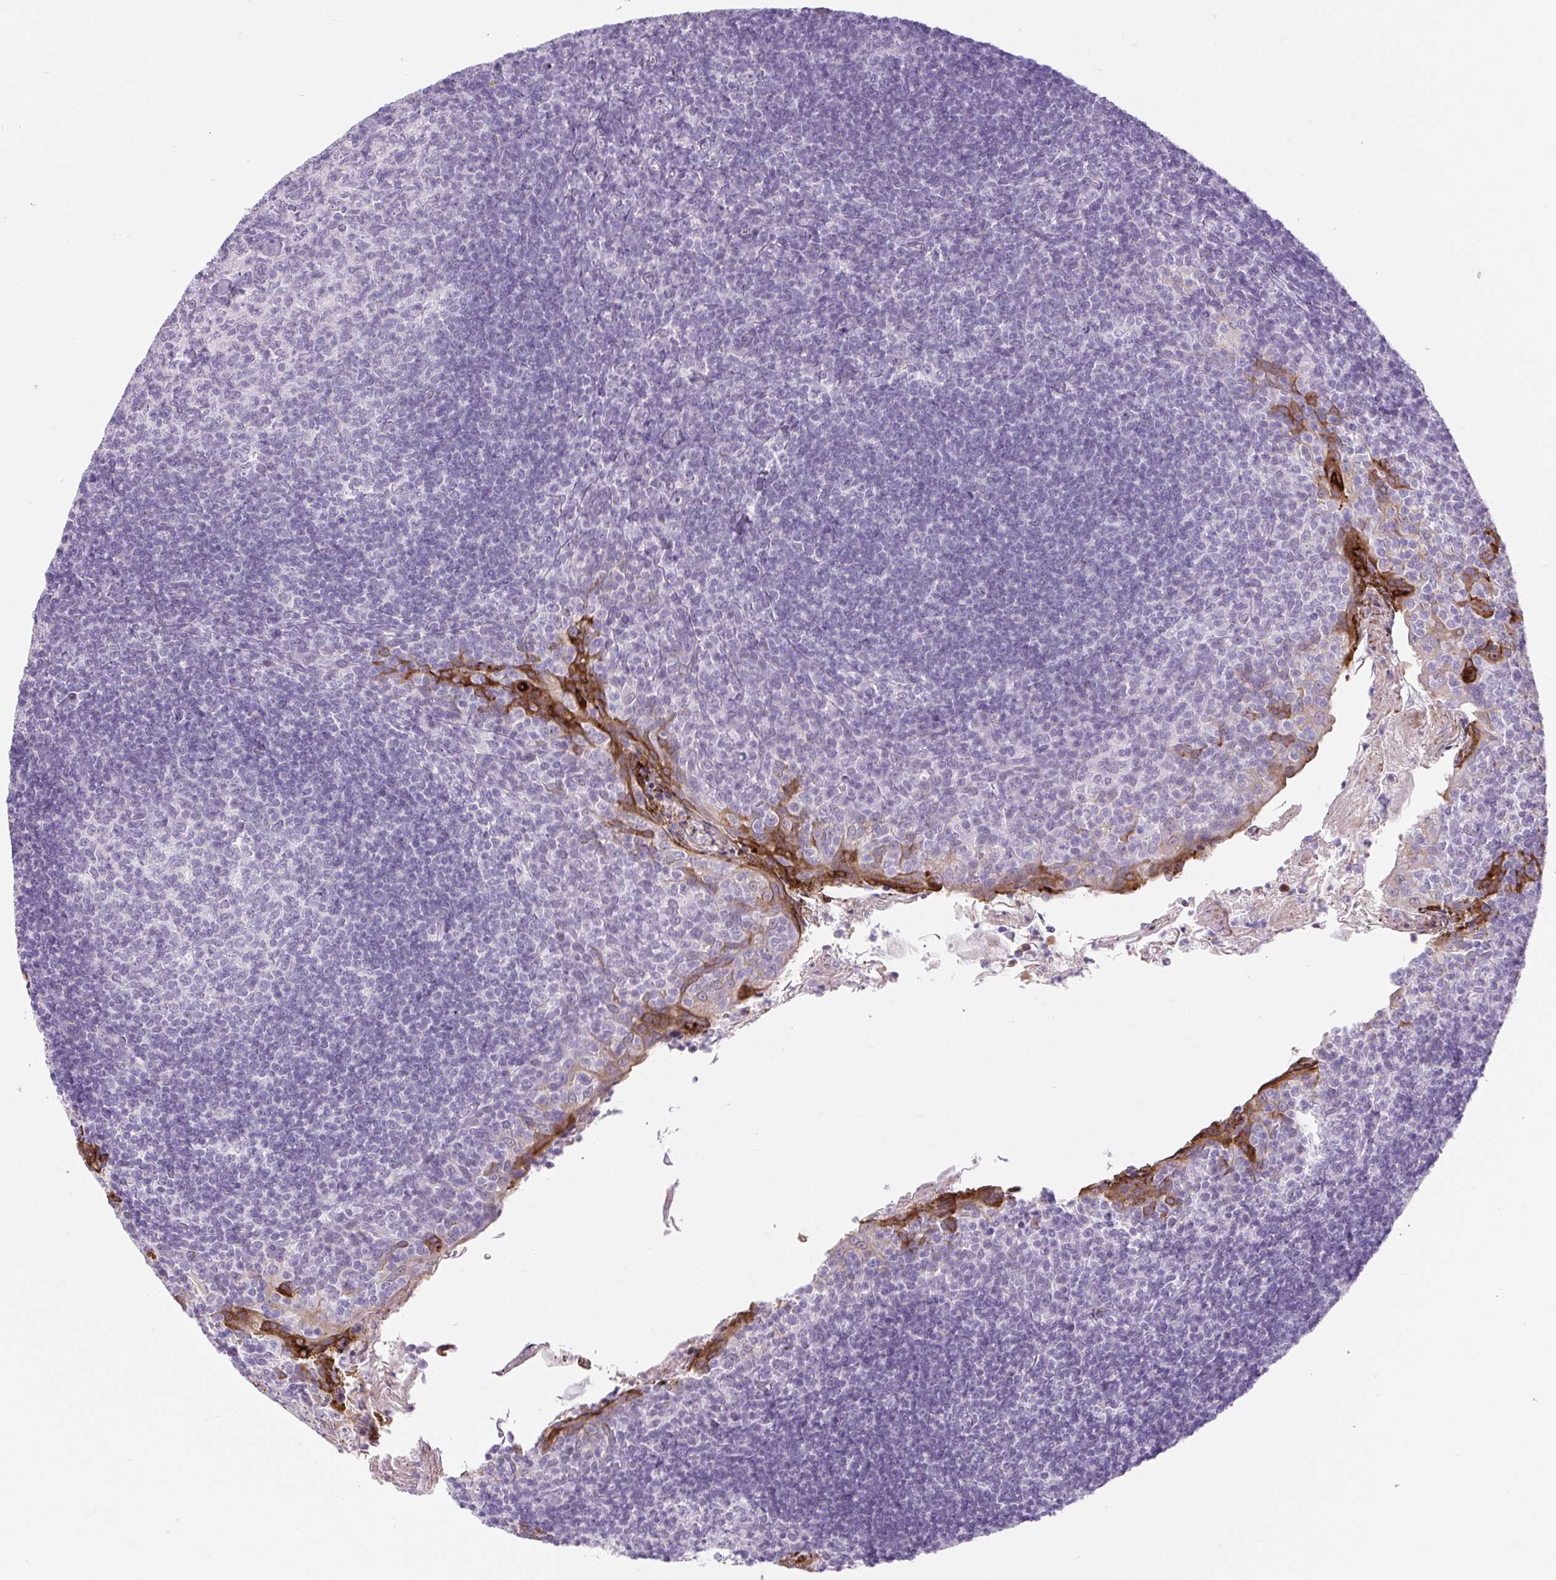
{"staining": {"intensity": "negative", "quantity": "none", "location": "none"}, "tissue": "tonsil", "cell_type": "Germinal center cells", "image_type": "normal", "snomed": [{"axis": "morphology", "description": "Normal tissue, NOS"}, {"axis": "topography", "description": "Tonsil"}], "caption": "Germinal center cells show no significant protein expression in normal tonsil. (Immunohistochemistry (ihc), brightfield microscopy, high magnification).", "gene": "BCAS1", "patient": {"sex": "female", "age": 10}}